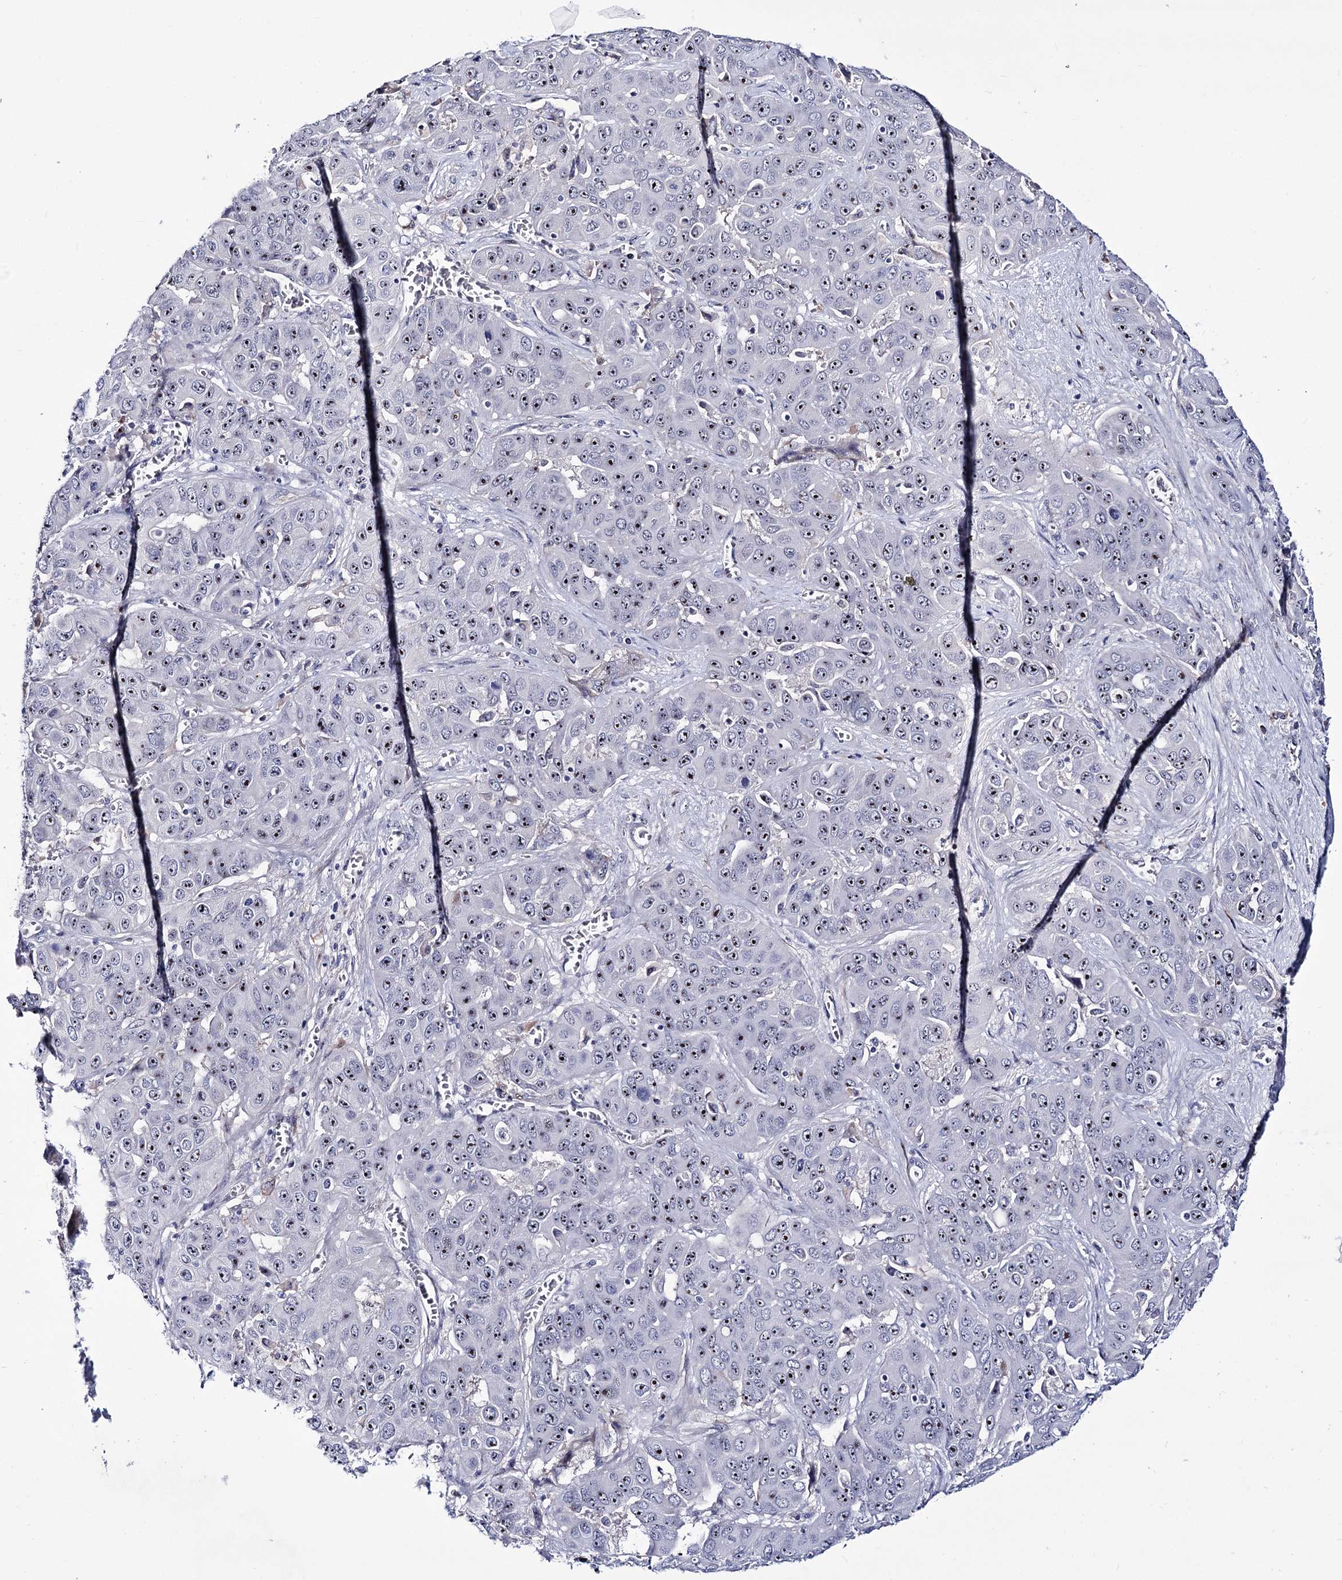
{"staining": {"intensity": "moderate", "quantity": ">75%", "location": "nuclear"}, "tissue": "liver cancer", "cell_type": "Tumor cells", "image_type": "cancer", "snomed": [{"axis": "morphology", "description": "Cholangiocarcinoma"}, {"axis": "topography", "description": "Liver"}], "caption": "Immunohistochemistry (IHC) histopathology image of neoplastic tissue: cholangiocarcinoma (liver) stained using immunohistochemistry displays medium levels of moderate protein expression localized specifically in the nuclear of tumor cells, appearing as a nuclear brown color.", "gene": "PCGF5", "patient": {"sex": "female", "age": 52}}